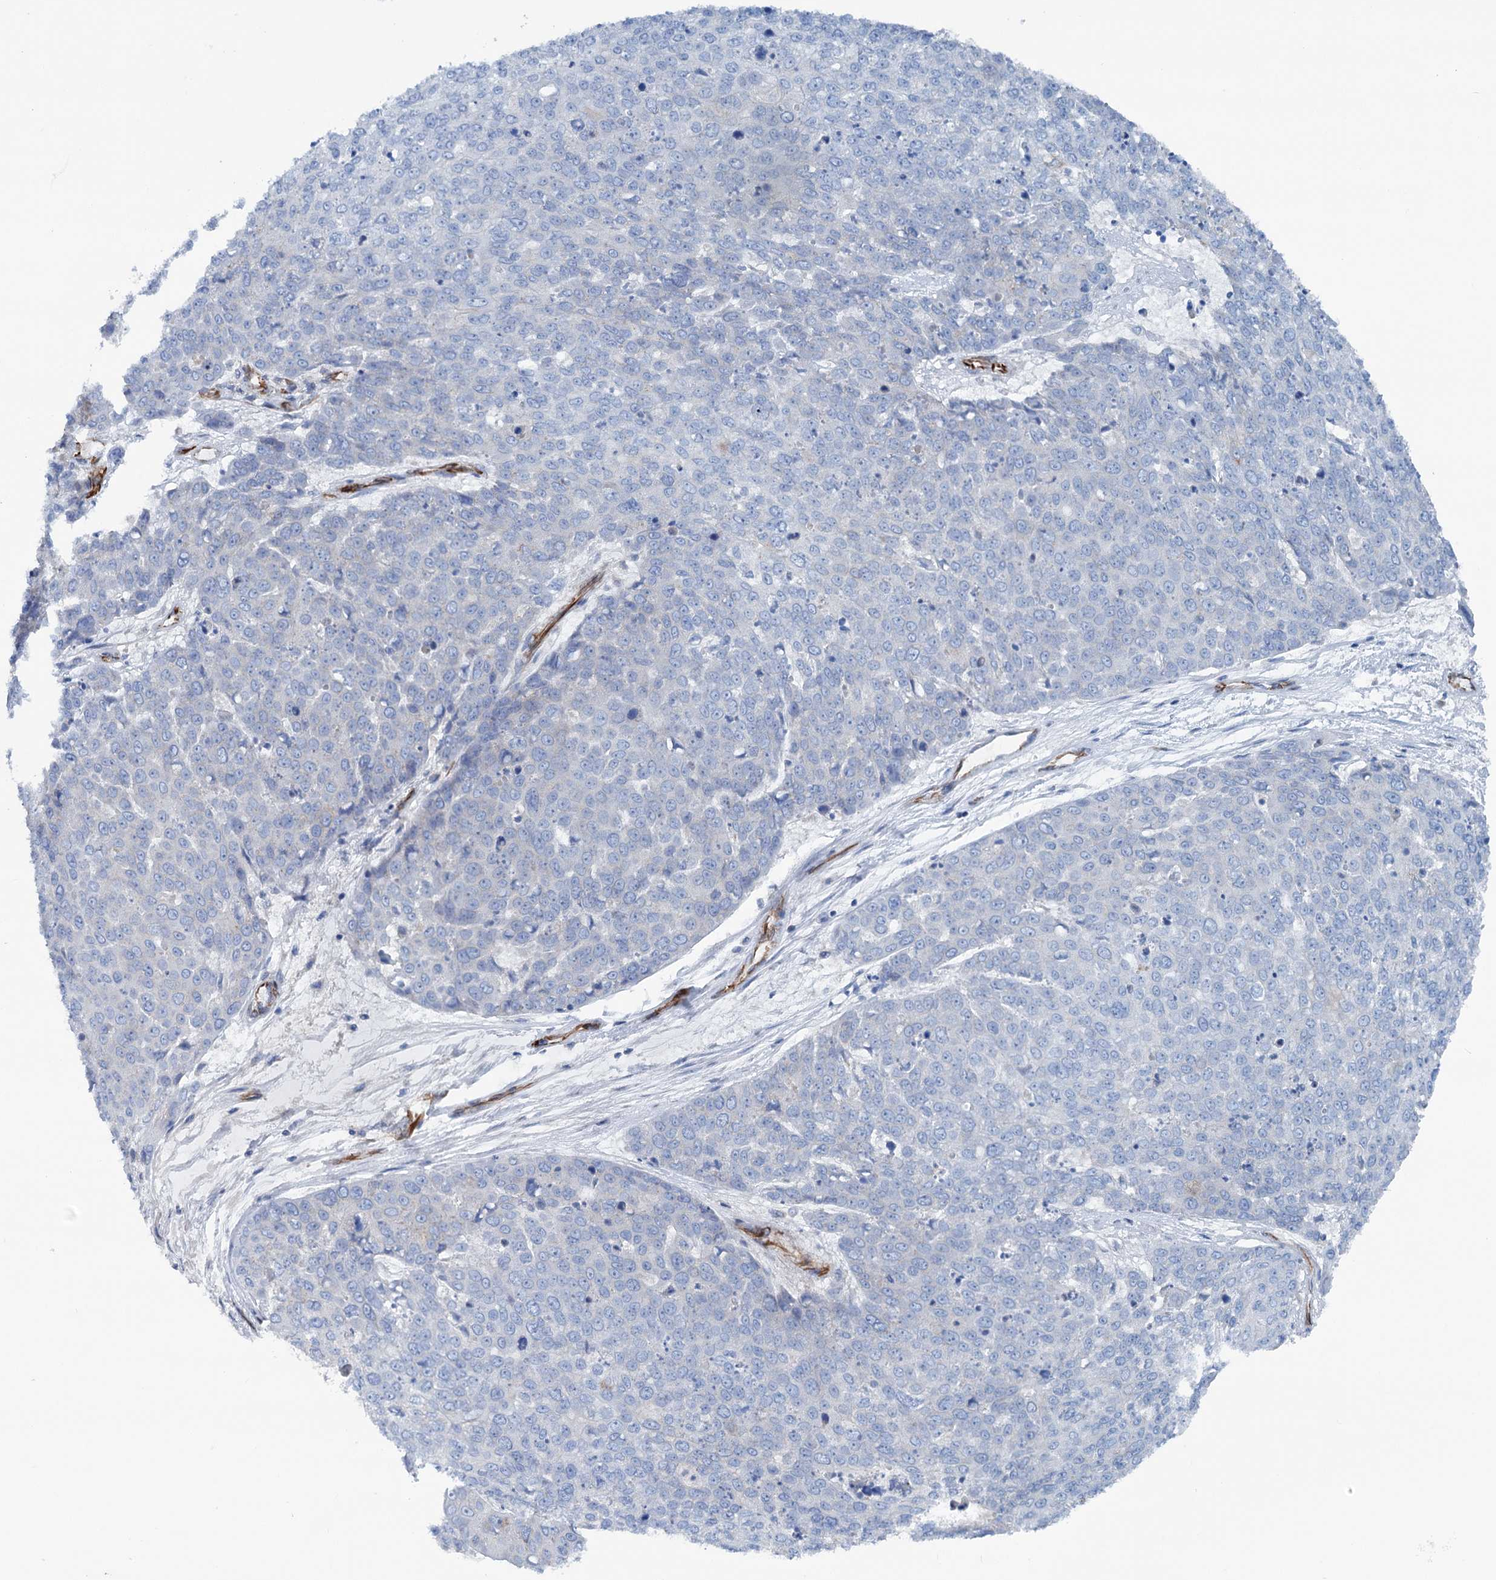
{"staining": {"intensity": "negative", "quantity": "none", "location": "none"}, "tissue": "skin cancer", "cell_type": "Tumor cells", "image_type": "cancer", "snomed": [{"axis": "morphology", "description": "Squamous cell carcinoma, NOS"}, {"axis": "topography", "description": "Skin"}], "caption": "The image displays no staining of tumor cells in squamous cell carcinoma (skin).", "gene": "CALCOCO1", "patient": {"sex": "male", "age": 71}}